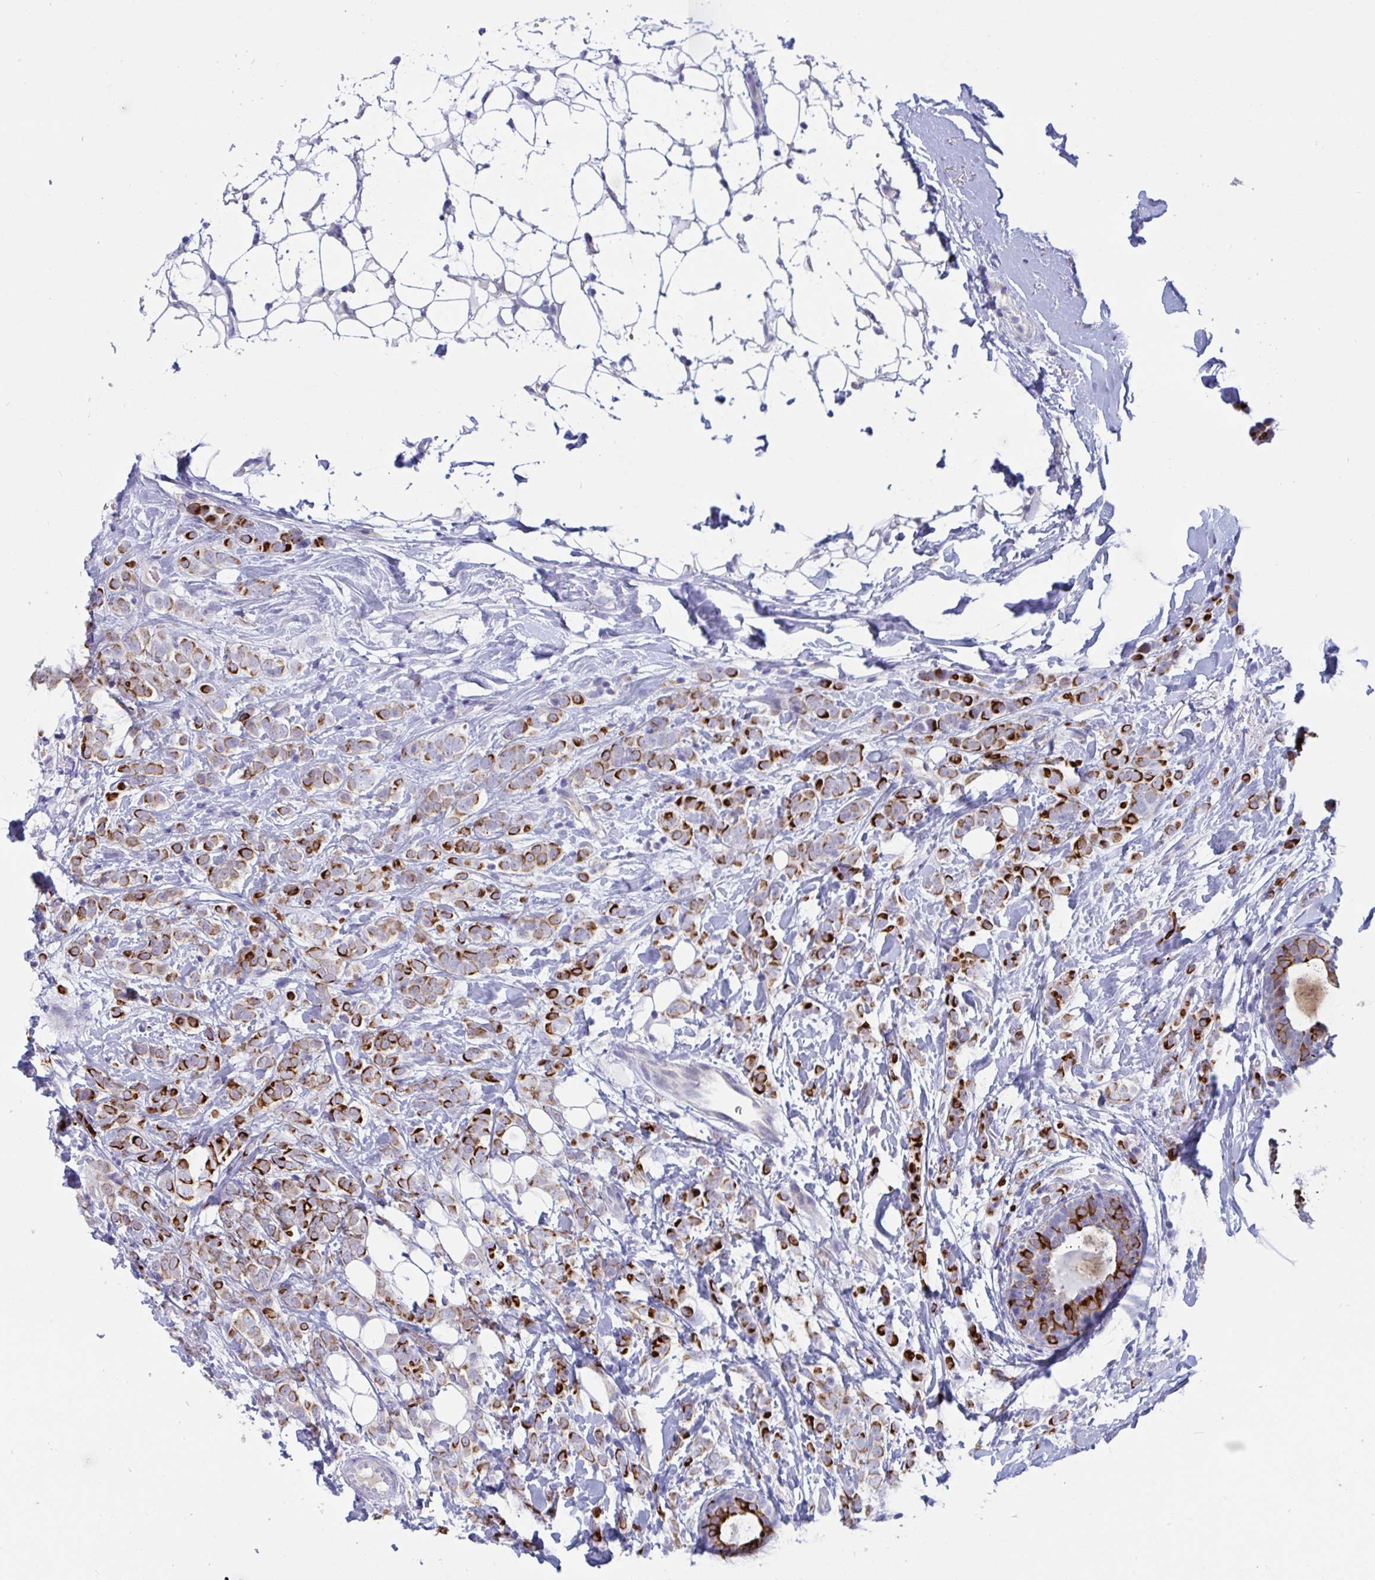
{"staining": {"intensity": "strong", "quantity": ">75%", "location": "cytoplasmic/membranous"}, "tissue": "breast cancer", "cell_type": "Tumor cells", "image_type": "cancer", "snomed": [{"axis": "morphology", "description": "Lobular carcinoma"}, {"axis": "topography", "description": "Breast"}], "caption": "Protein positivity by IHC reveals strong cytoplasmic/membranous expression in about >75% of tumor cells in breast lobular carcinoma.", "gene": "TAS2R38", "patient": {"sex": "female", "age": 49}}